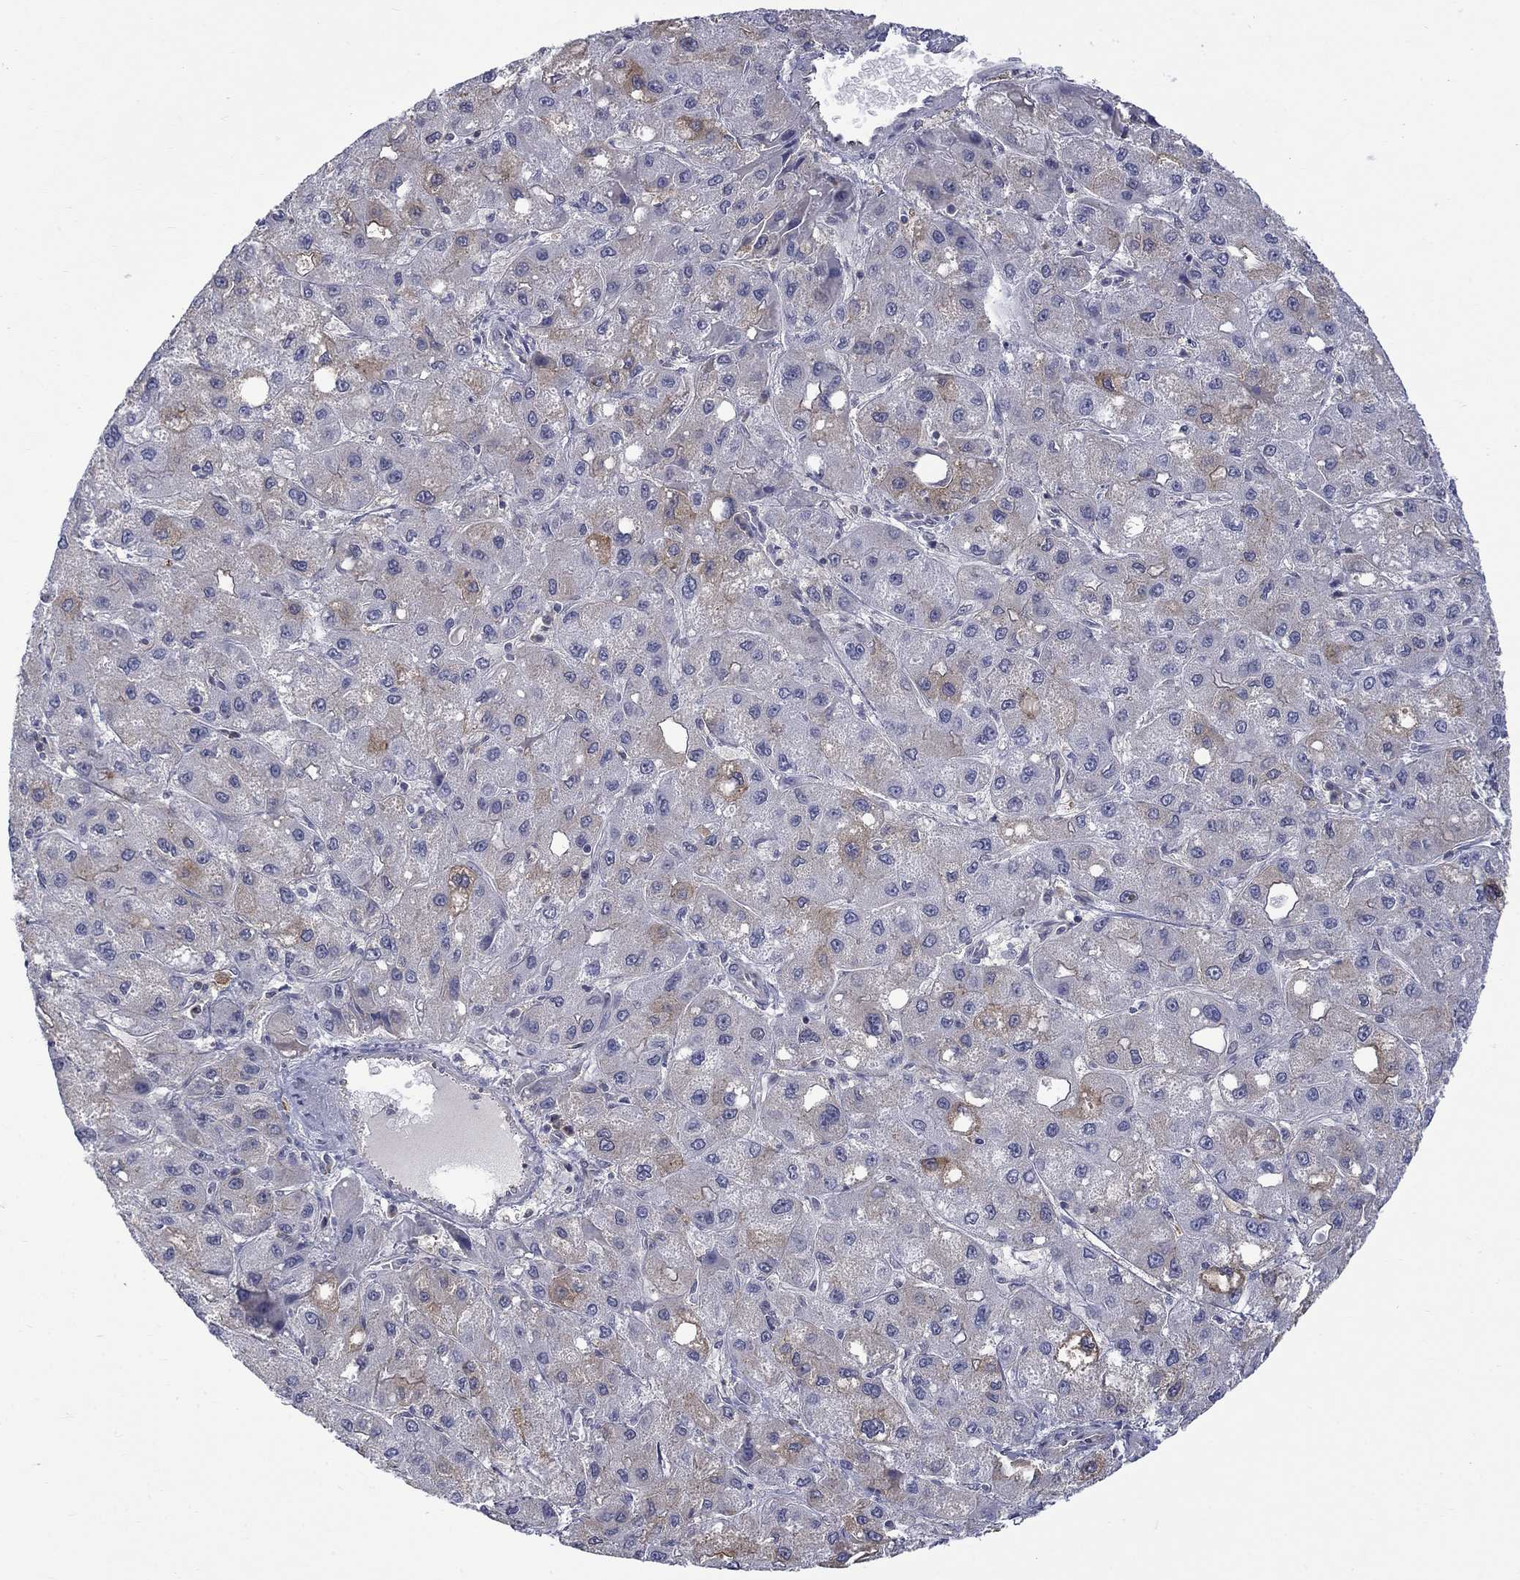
{"staining": {"intensity": "moderate", "quantity": "<25%", "location": "cytoplasmic/membranous"}, "tissue": "liver cancer", "cell_type": "Tumor cells", "image_type": "cancer", "snomed": [{"axis": "morphology", "description": "Carcinoma, Hepatocellular, NOS"}, {"axis": "topography", "description": "Liver"}], "caption": "A high-resolution micrograph shows IHC staining of hepatocellular carcinoma (liver), which shows moderate cytoplasmic/membranous expression in about <25% of tumor cells.", "gene": "PCBP3", "patient": {"sex": "male", "age": 73}}